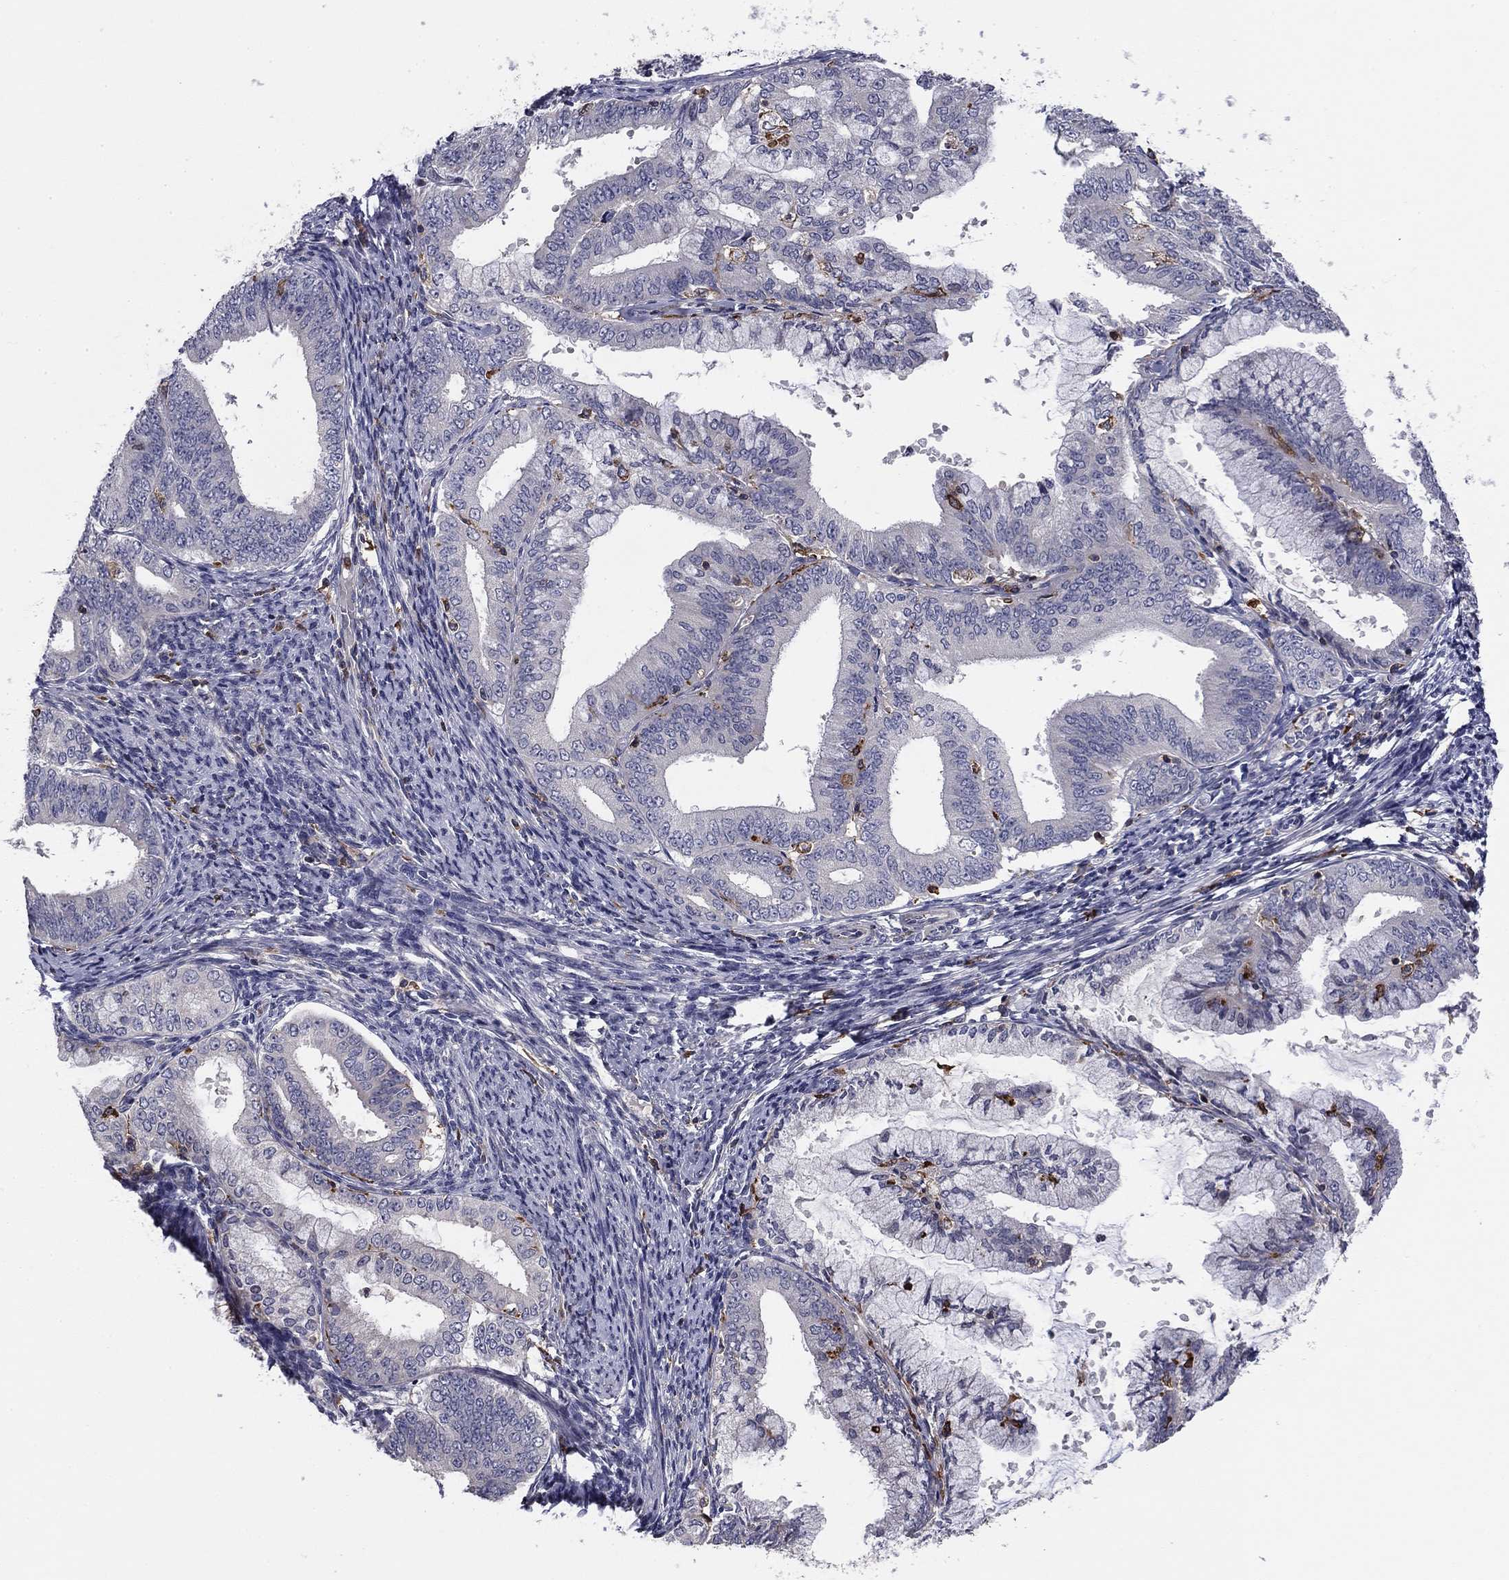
{"staining": {"intensity": "negative", "quantity": "none", "location": "none"}, "tissue": "endometrial cancer", "cell_type": "Tumor cells", "image_type": "cancer", "snomed": [{"axis": "morphology", "description": "Adenocarcinoma, NOS"}, {"axis": "topography", "description": "Endometrium"}], "caption": "Tumor cells are negative for protein expression in human endometrial adenocarcinoma.", "gene": "PLCB2", "patient": {"sex": "female", "age": 63}}